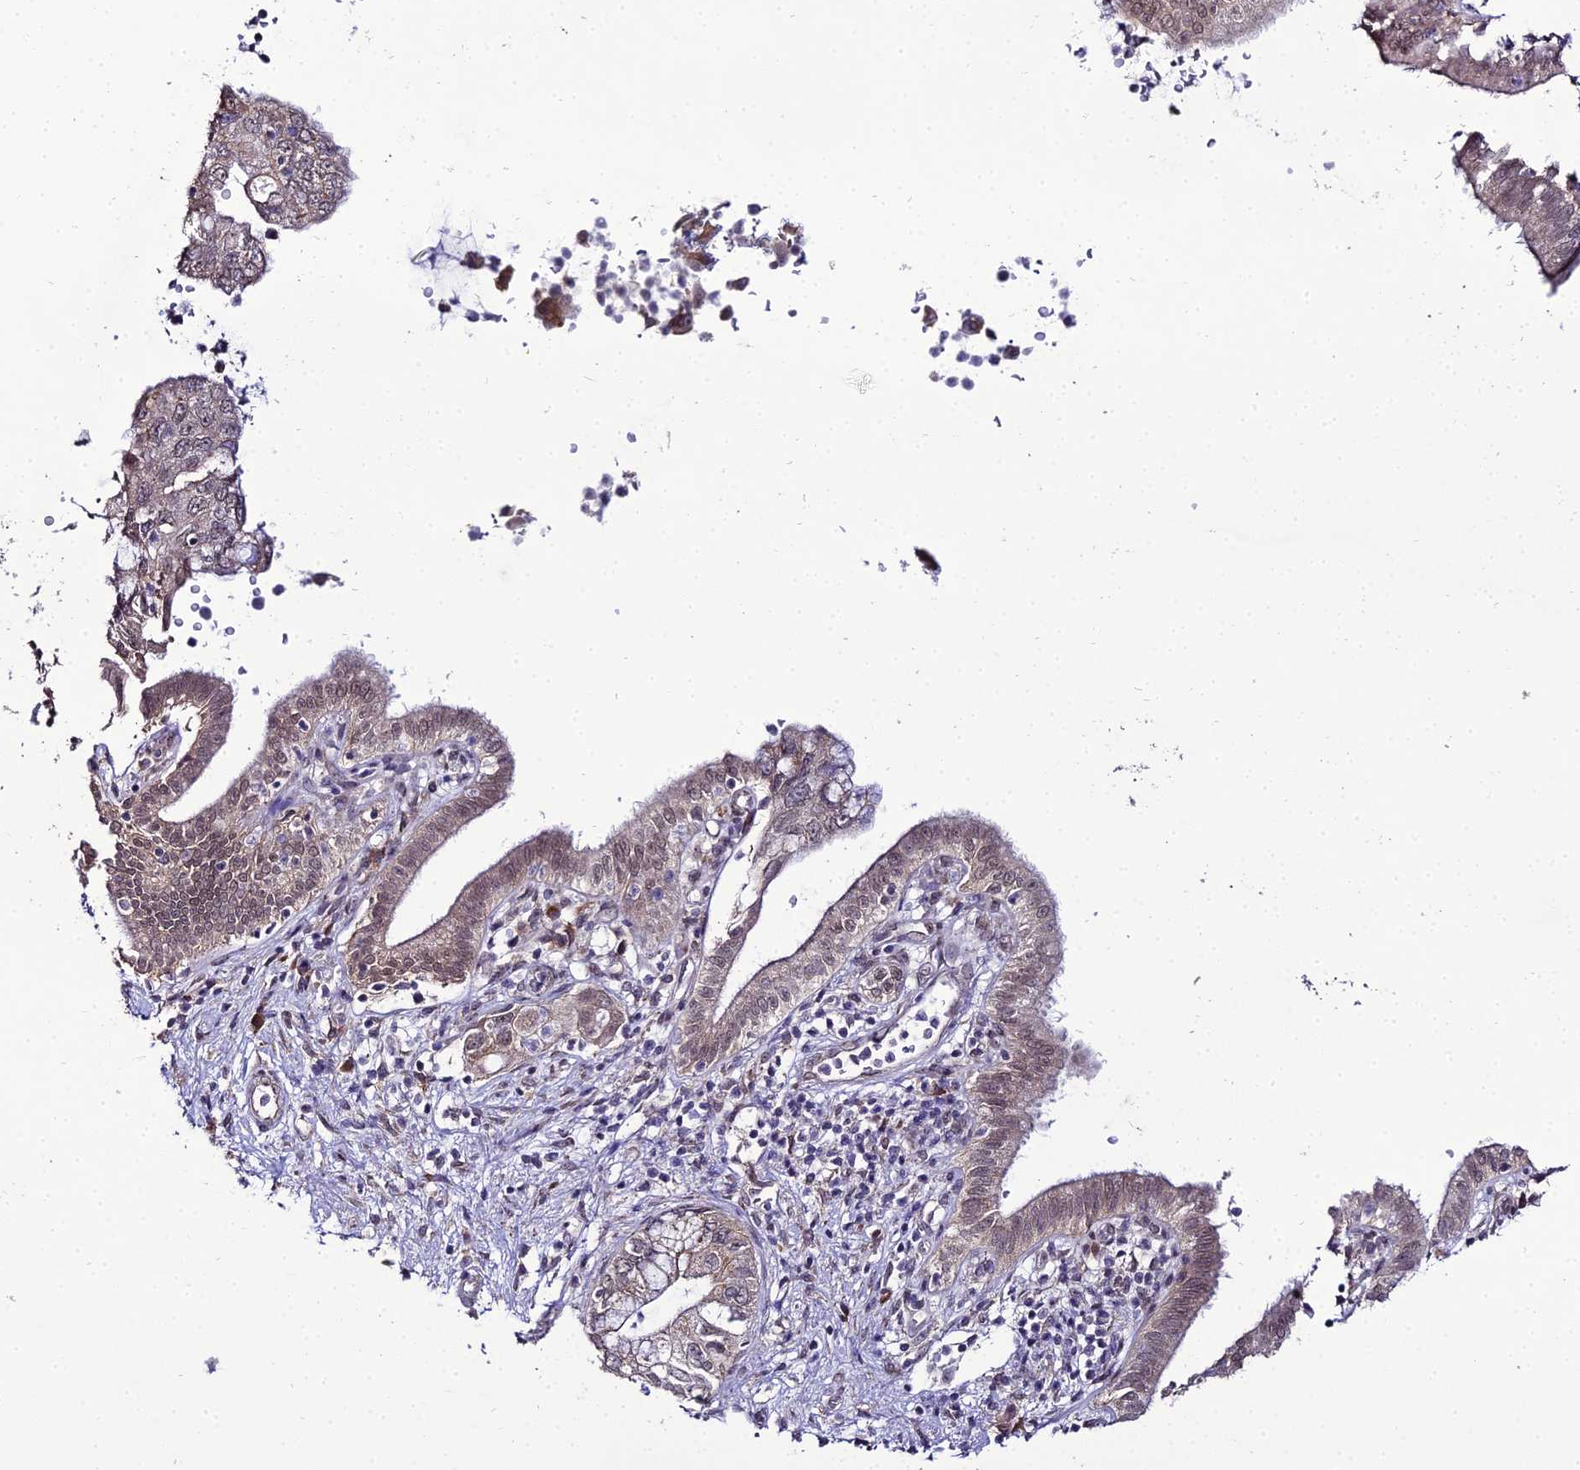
{"staining": {"intensity": "weak", "quantity": "25%-75%", "location": "cytoplasmic/membranous,nuclear"}, "tissue": "pancreatic cancer", "cell_type": "Tumor cells", "image_type": "cancer", "snomed": [{"axis": "morphology", "description": "Adenocarcinoma, NOS"}, {"axis": "topography", "description": "Pancreas"}], "caption": "Immunohistochemistry image of human adenocarcinoma (pancreatic) stained for a protein (brown), which demonstrates low levels of weak cytoplasmic/membranous and nuclear positivity in about 25%-75% of tumor cells.", "gene": "TROAP", "patient": {"sex": "female", "age": 73}}